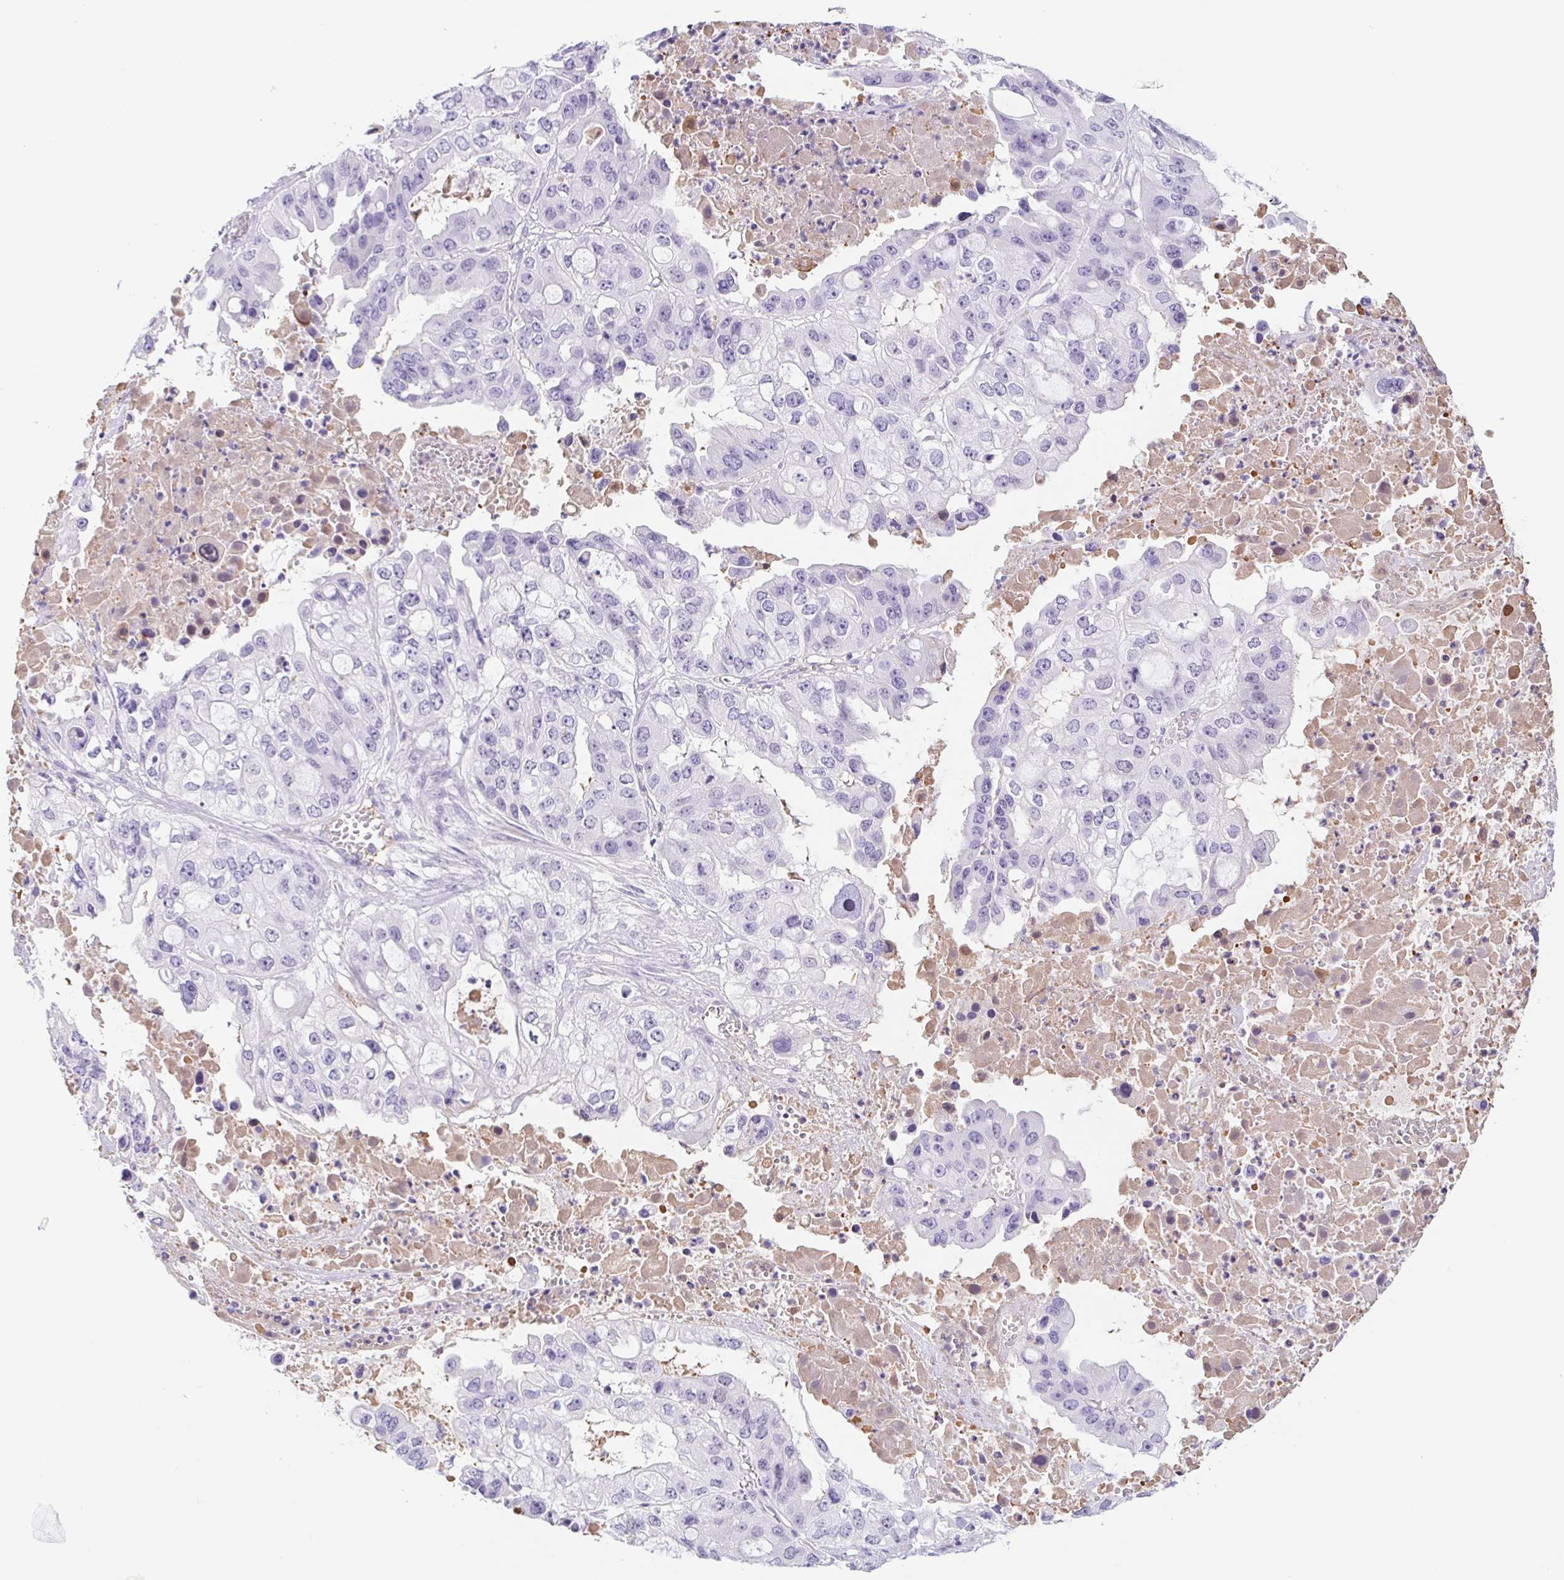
{"staining": {"intensity": "negative", "quantity": "none", "location": "none"}, "tissue": "ovarian cancer", "cell_type": "Tumor cells", "image_type": "cancer", "snomed": [{"axis": "morphology", "description": "Cystadenocarcinoma, serous, NOS"}, {"axis": "topography", "description": "Ovary"}], "caption": "An image of ovarian cancer (serous cystadenocarcinoma) stained for a protein displays no brown staining in tumor cells.", "gene": "CYP21A2", "patient": {"sex": "female", "age": 56}}